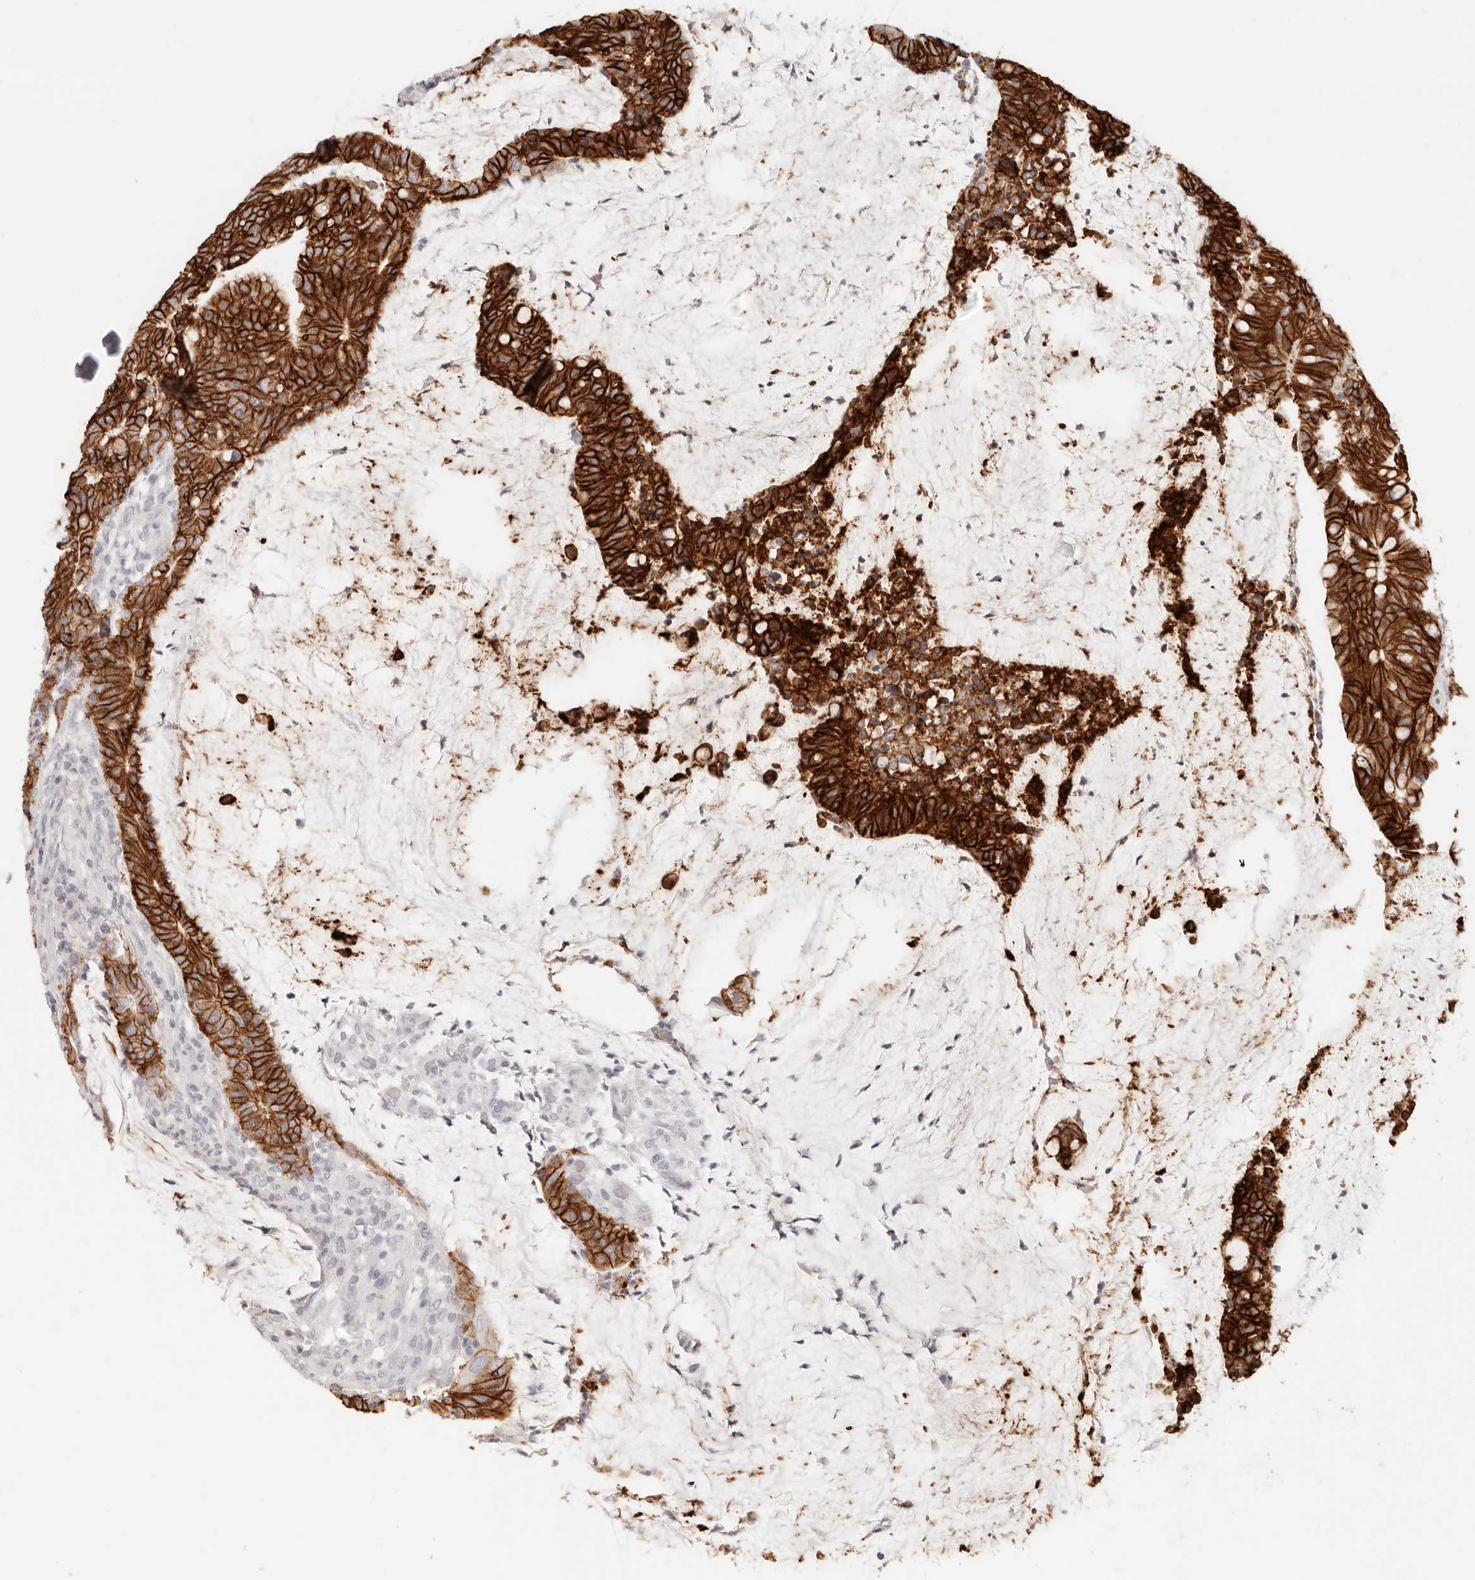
{"staining": {"intensity": "strong", "quantity": ">75%", "location": "cytoplasmic/membranous"}, "tissue": "colorectal cancer", "cell_type": "Tumor cells", "image_type": "cancer", "snomed": [{"axis": "morphology", "description": "Adenocarcinoma, NOS"}, {"axis": "topography", "description": "Colon"}], "caption": "Adenocarcinoma (colorectal) stained for a protein displays strong cytoplasmic/membranous positivity in tumor cells.", "gene": "EPCAM", "patient": {"sex": "female", "age": 66}}